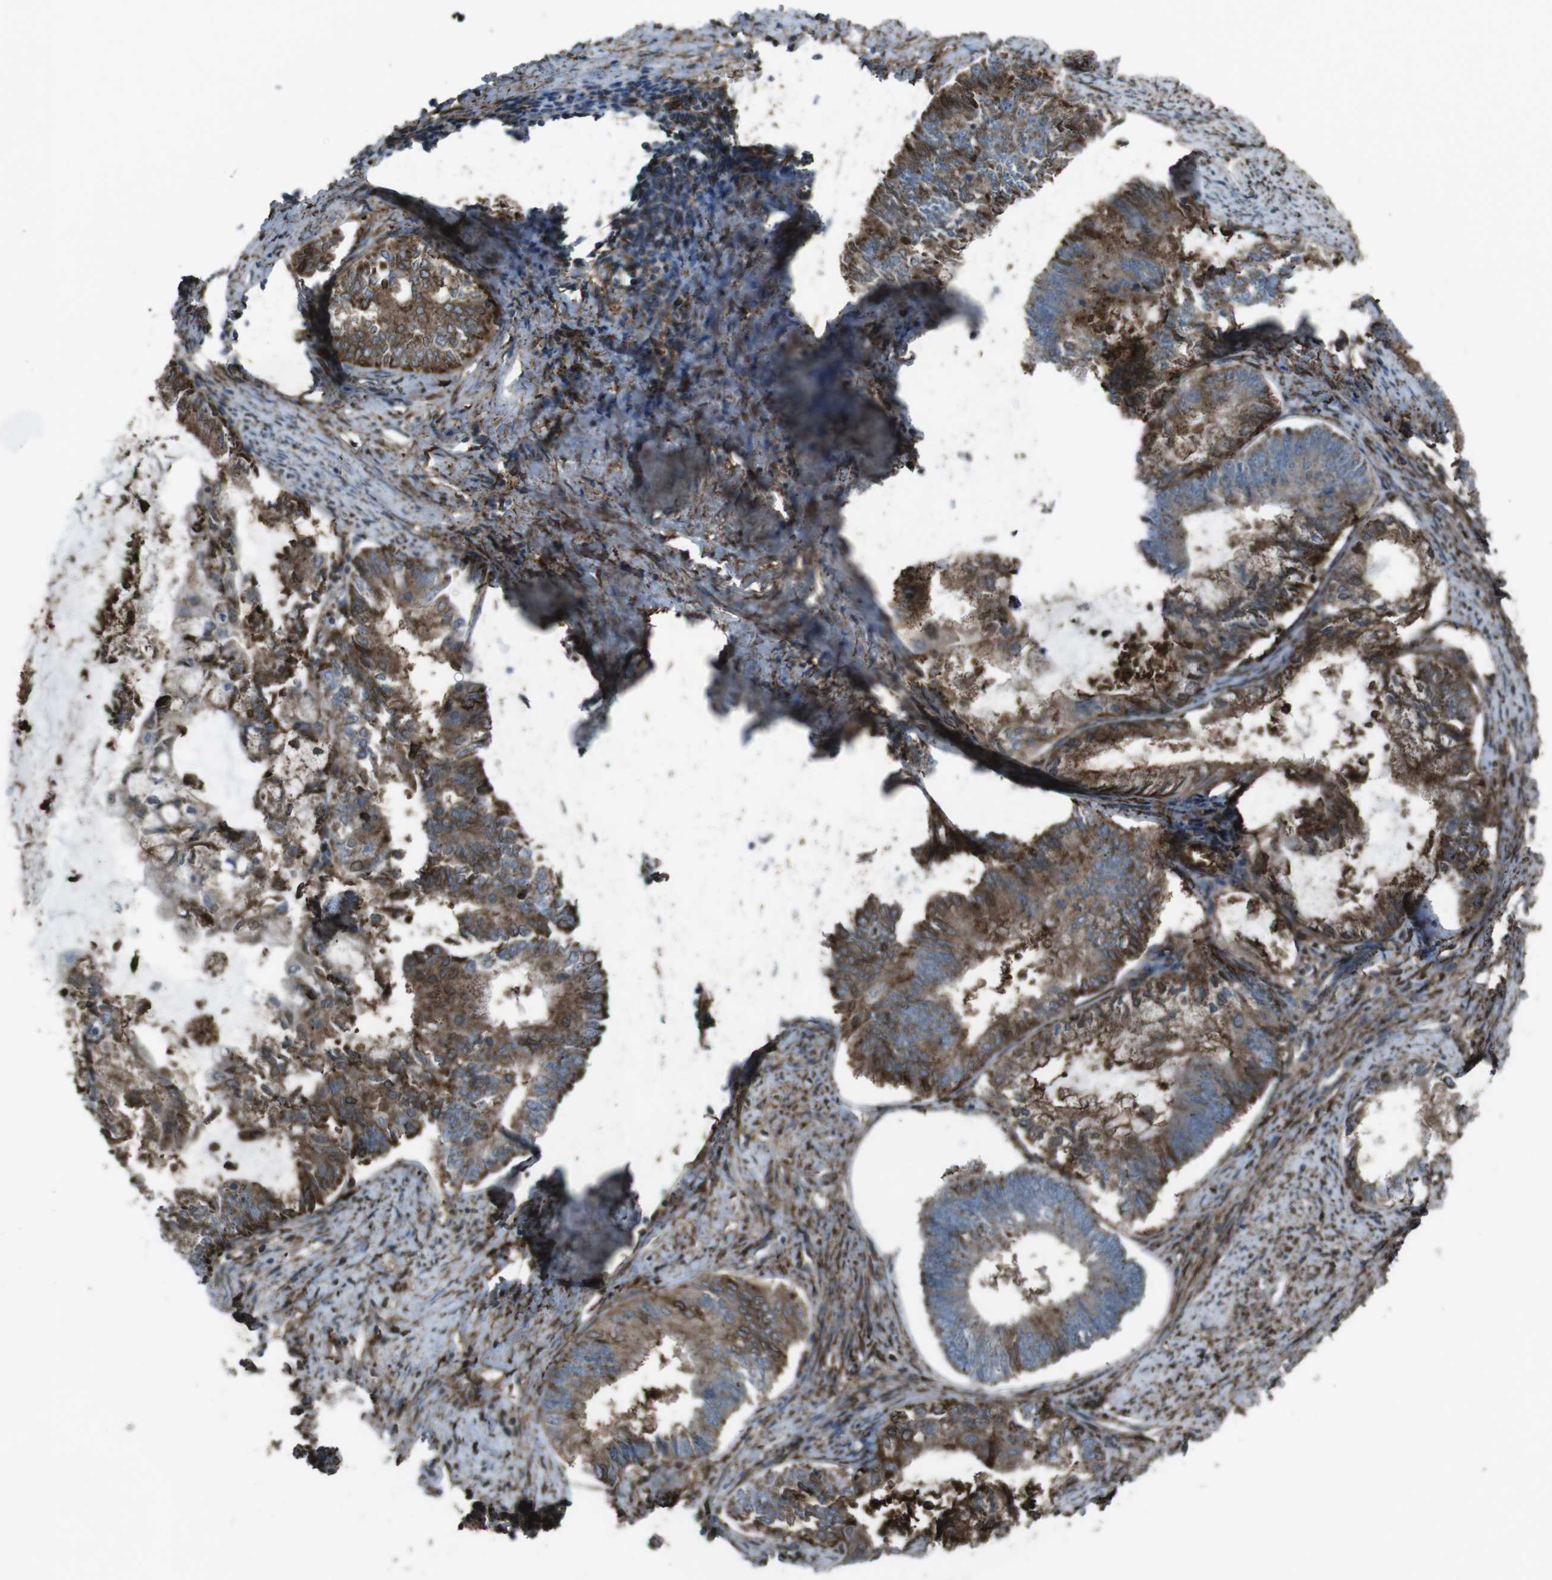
{"staining": {"intensity": "moderate", "quantity": ">75%", "location": "cytoplasmic/membranous"}, "tissue": "endometrial cancer", "cell_type": "Tumor cells", "image_type": "cancer", "snomed": [{"axis": "morphology", "description": "Adenocarcinoma, NOS"}, {"axis": "topography", "description": "Endometrium"}], "caption": "Immunohistochemistry image of endometrial cancer (adenocarcinoma) stained for a protein (brown), which displays medium levels of moderate cytoplasmic/membranous expression in about >75% of tumor cells.", "gene": "GDF10", "patient": {"sex": "female", "age": 86}}